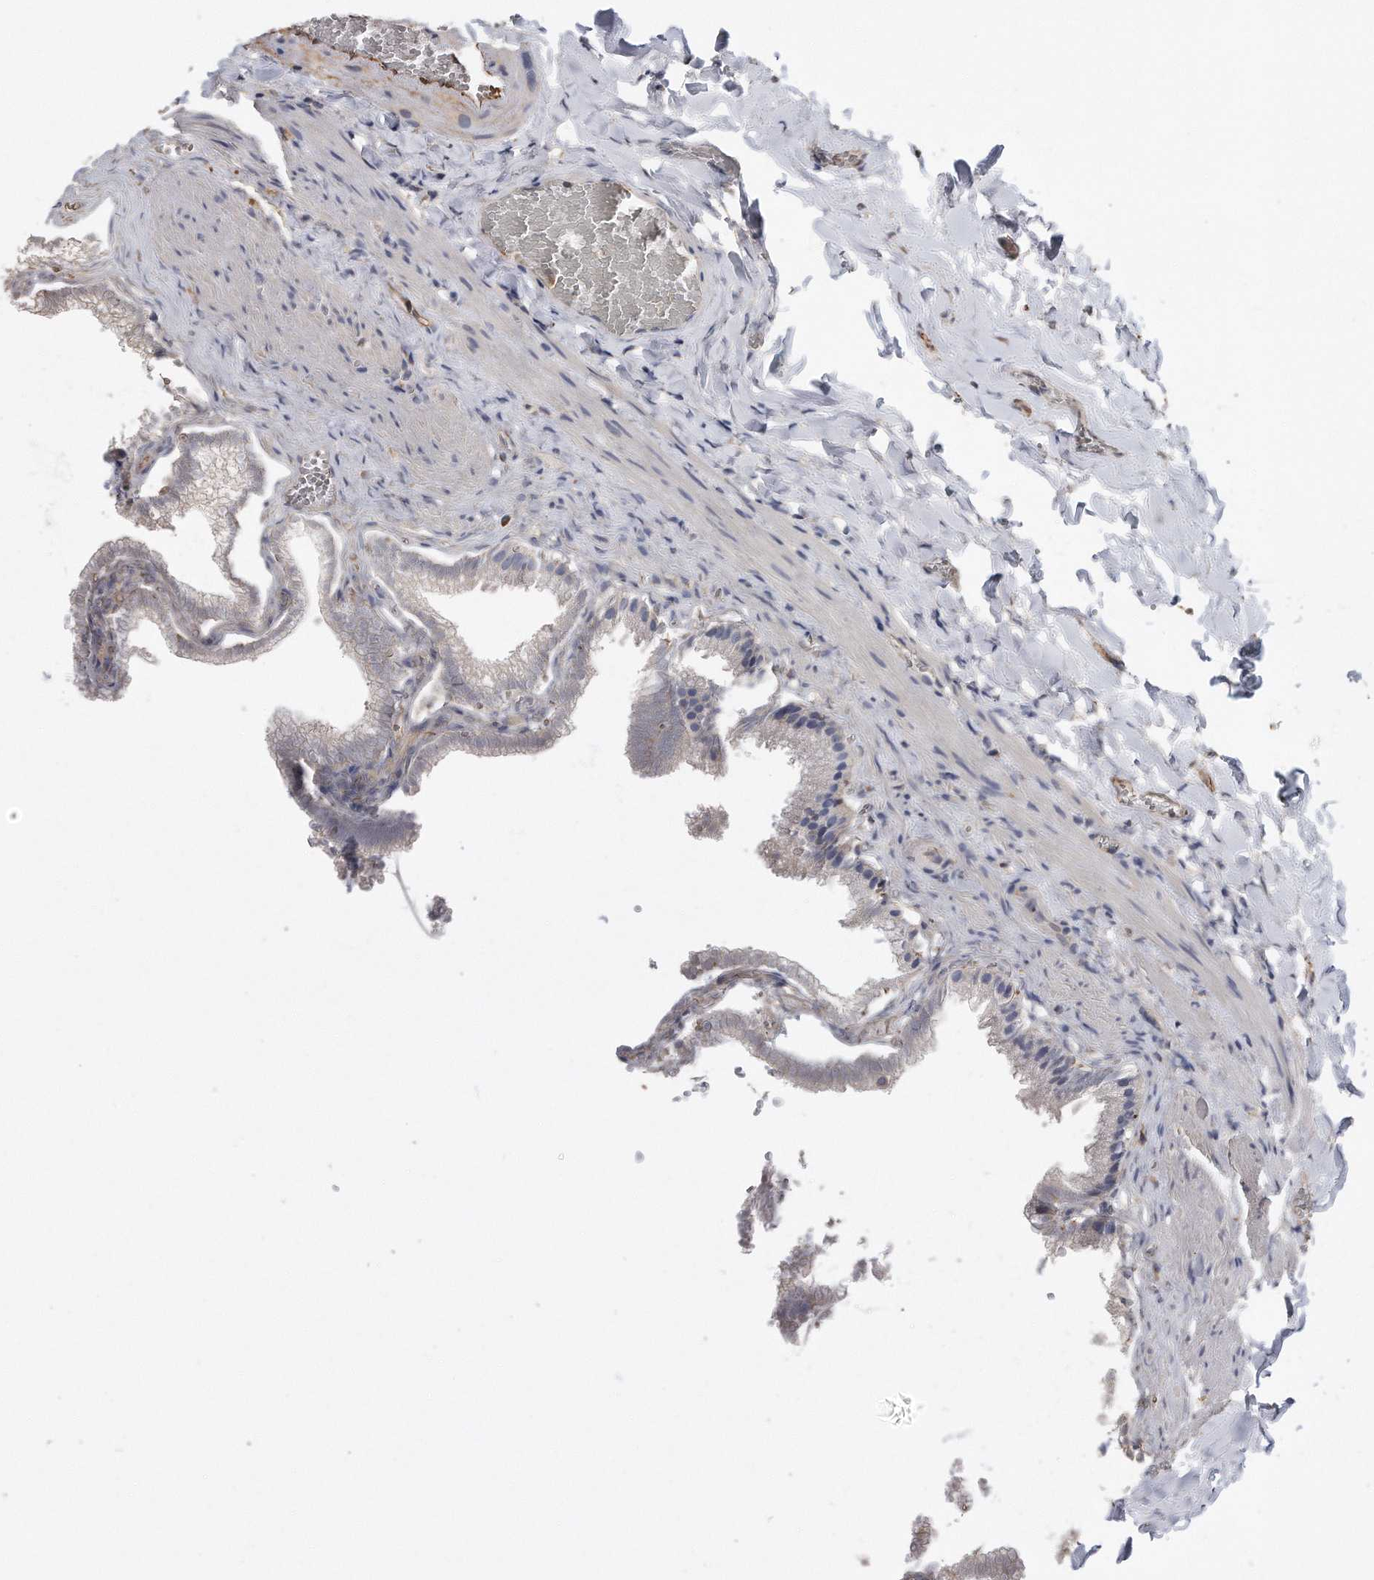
{"staining": {"intensity": "negative", "quantity": "none", "location": "none"}, "tissue": "gallbladder", "cell_type": "Glandular cells", "image_type": "normal", "snomed": [{"axis": "morphology", "description": "Normal tissue, NOS"}, {"axis": "topography", "description": "Gallbladder"}], "caption": "Glandular cells show no significant protein expression in normal gallbladder.", "gene": "GPC1", "patient": {"sex": "male", "age": 38}}